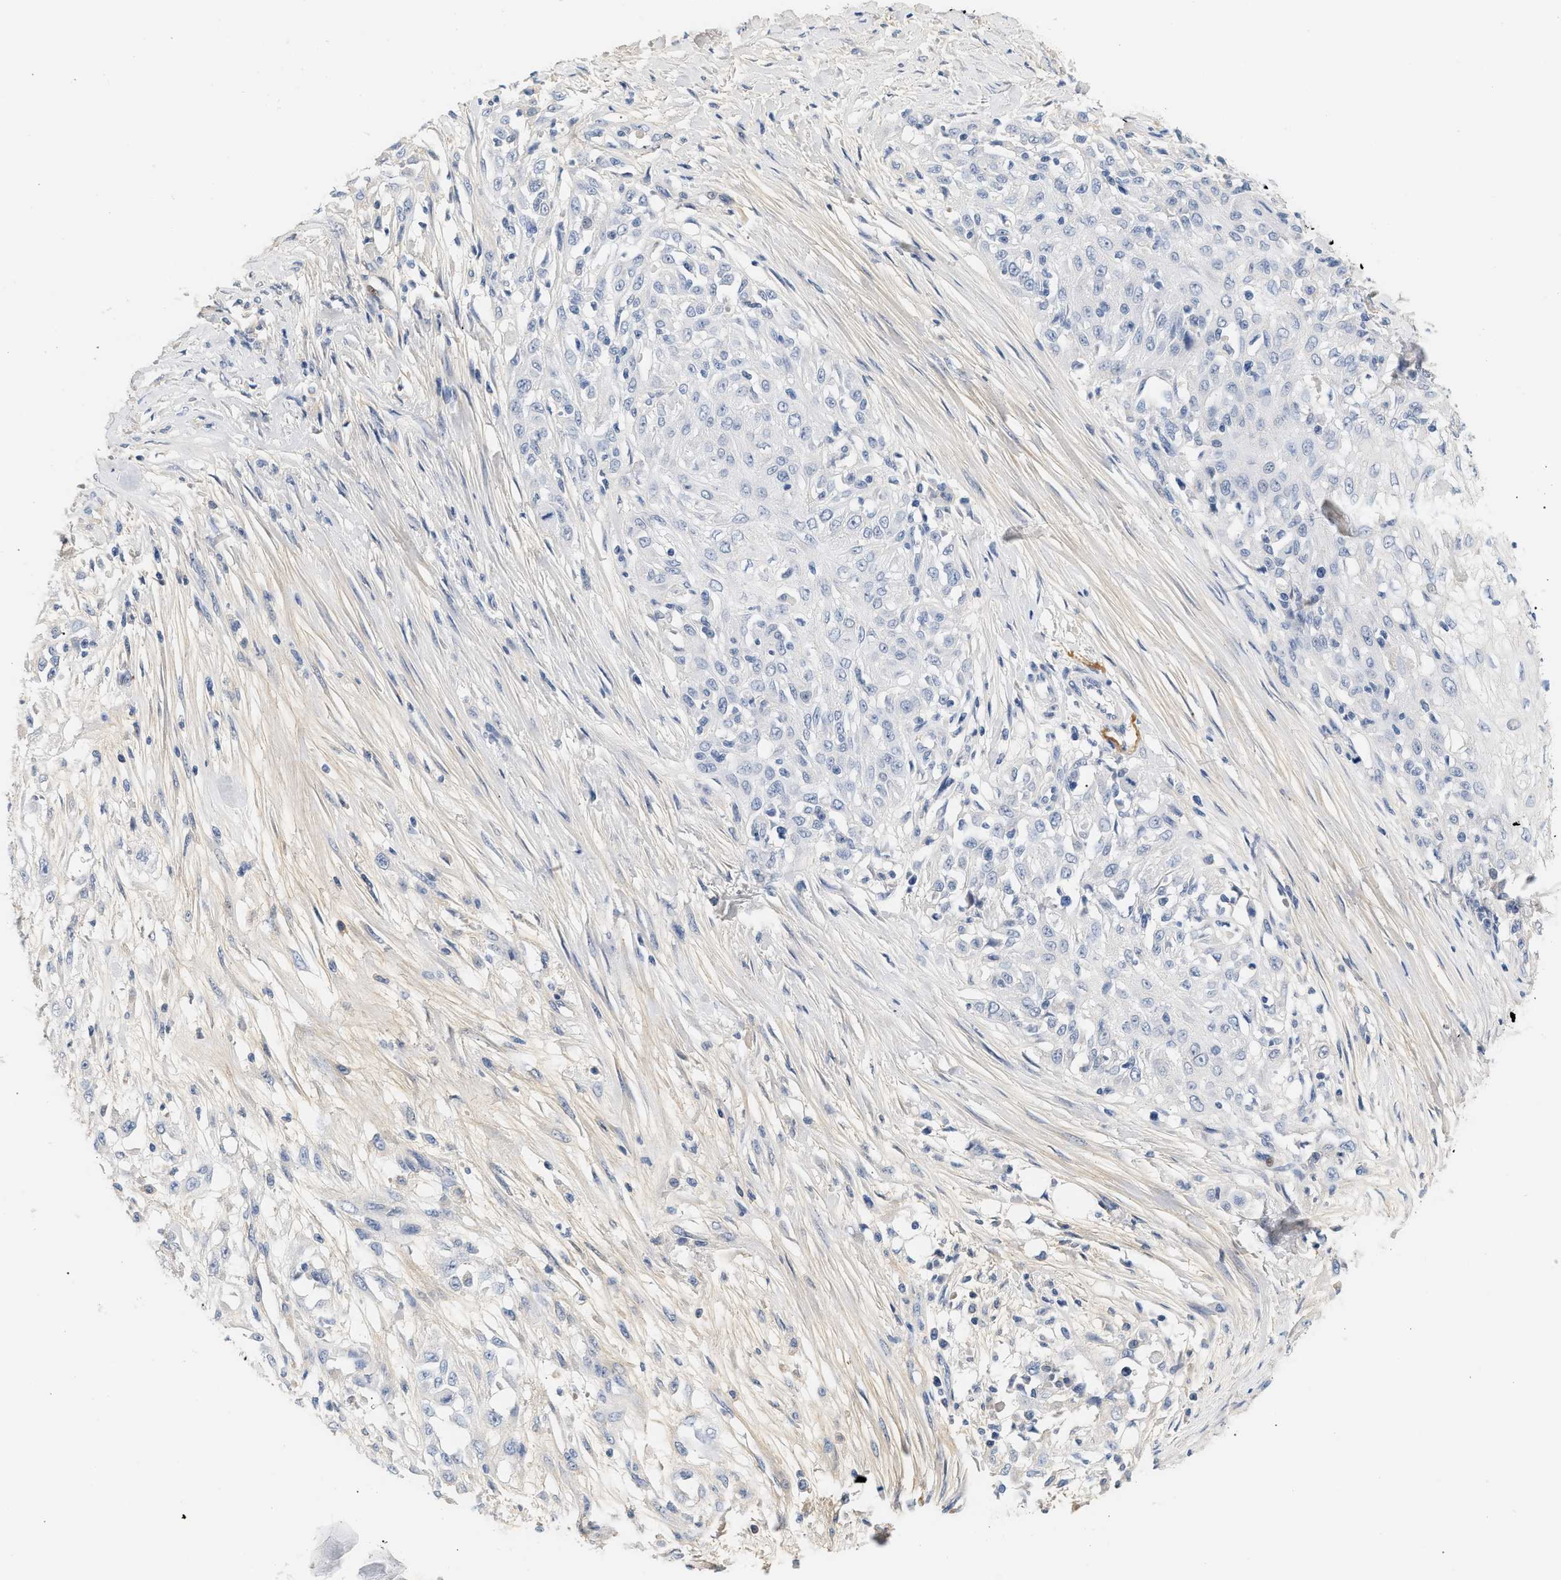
{"staining": {"intensity": "negative", "quantity": "none", "location": "none"}, "tissue": "skin cancer", "cell_type": "Tumor cells", "image_type": "cancer", "snomed": [{"axis": "morphology", "description": "Squamous cell carcinoma, NOS"}, {"axis": "morphology", "description": "Squamous cell carcinoma, metastatic, NOS"}, {"axis": "topography", "description": "Skin"}, {"axis": "topography", "description": "Lymph node"}], "caption": "Skin cancer stained for a protein using IHC reveals no staining tumor cells.", "gene": "CFH", "patient": {"sex": "male", "age": 75}}